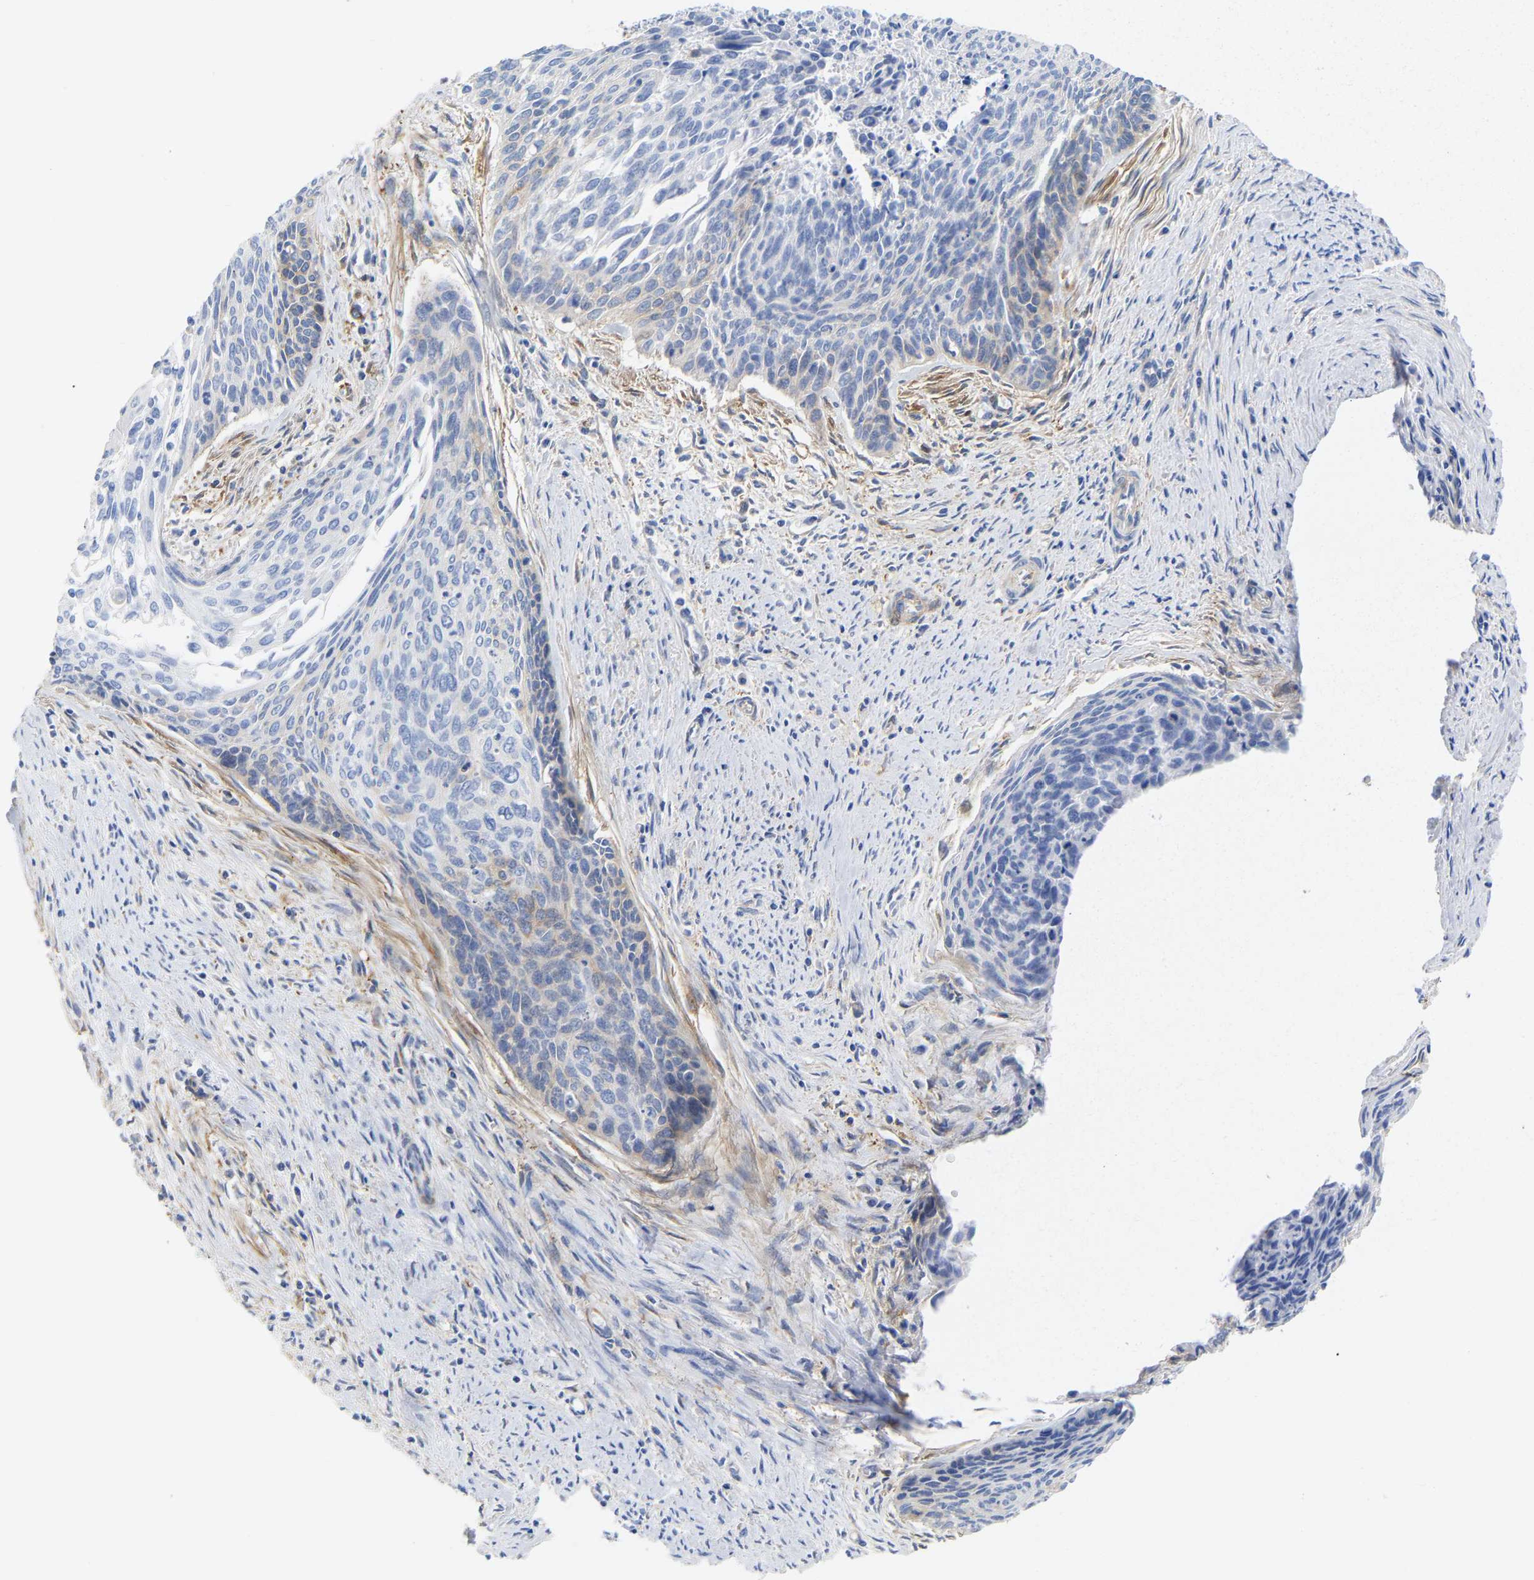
{"staining": {"intensity": "weak", "quantity": "<25%", "location": "cytoplasmic/membranous"}, "tissue": "cervical cancer", "cell_type": "Tumor cells", "image_type": "cancer", "snomed": [{"axis": "morphology", "description": "Squamous cell carcinoma, NOS"}, {"axis": "topography", "description": "Cervix"}], "caption": "The image shows no significant staining in tumor cells of cervical cancer.", "gene": "AMPH", "patient": {"sex": "female", "age": 55}}